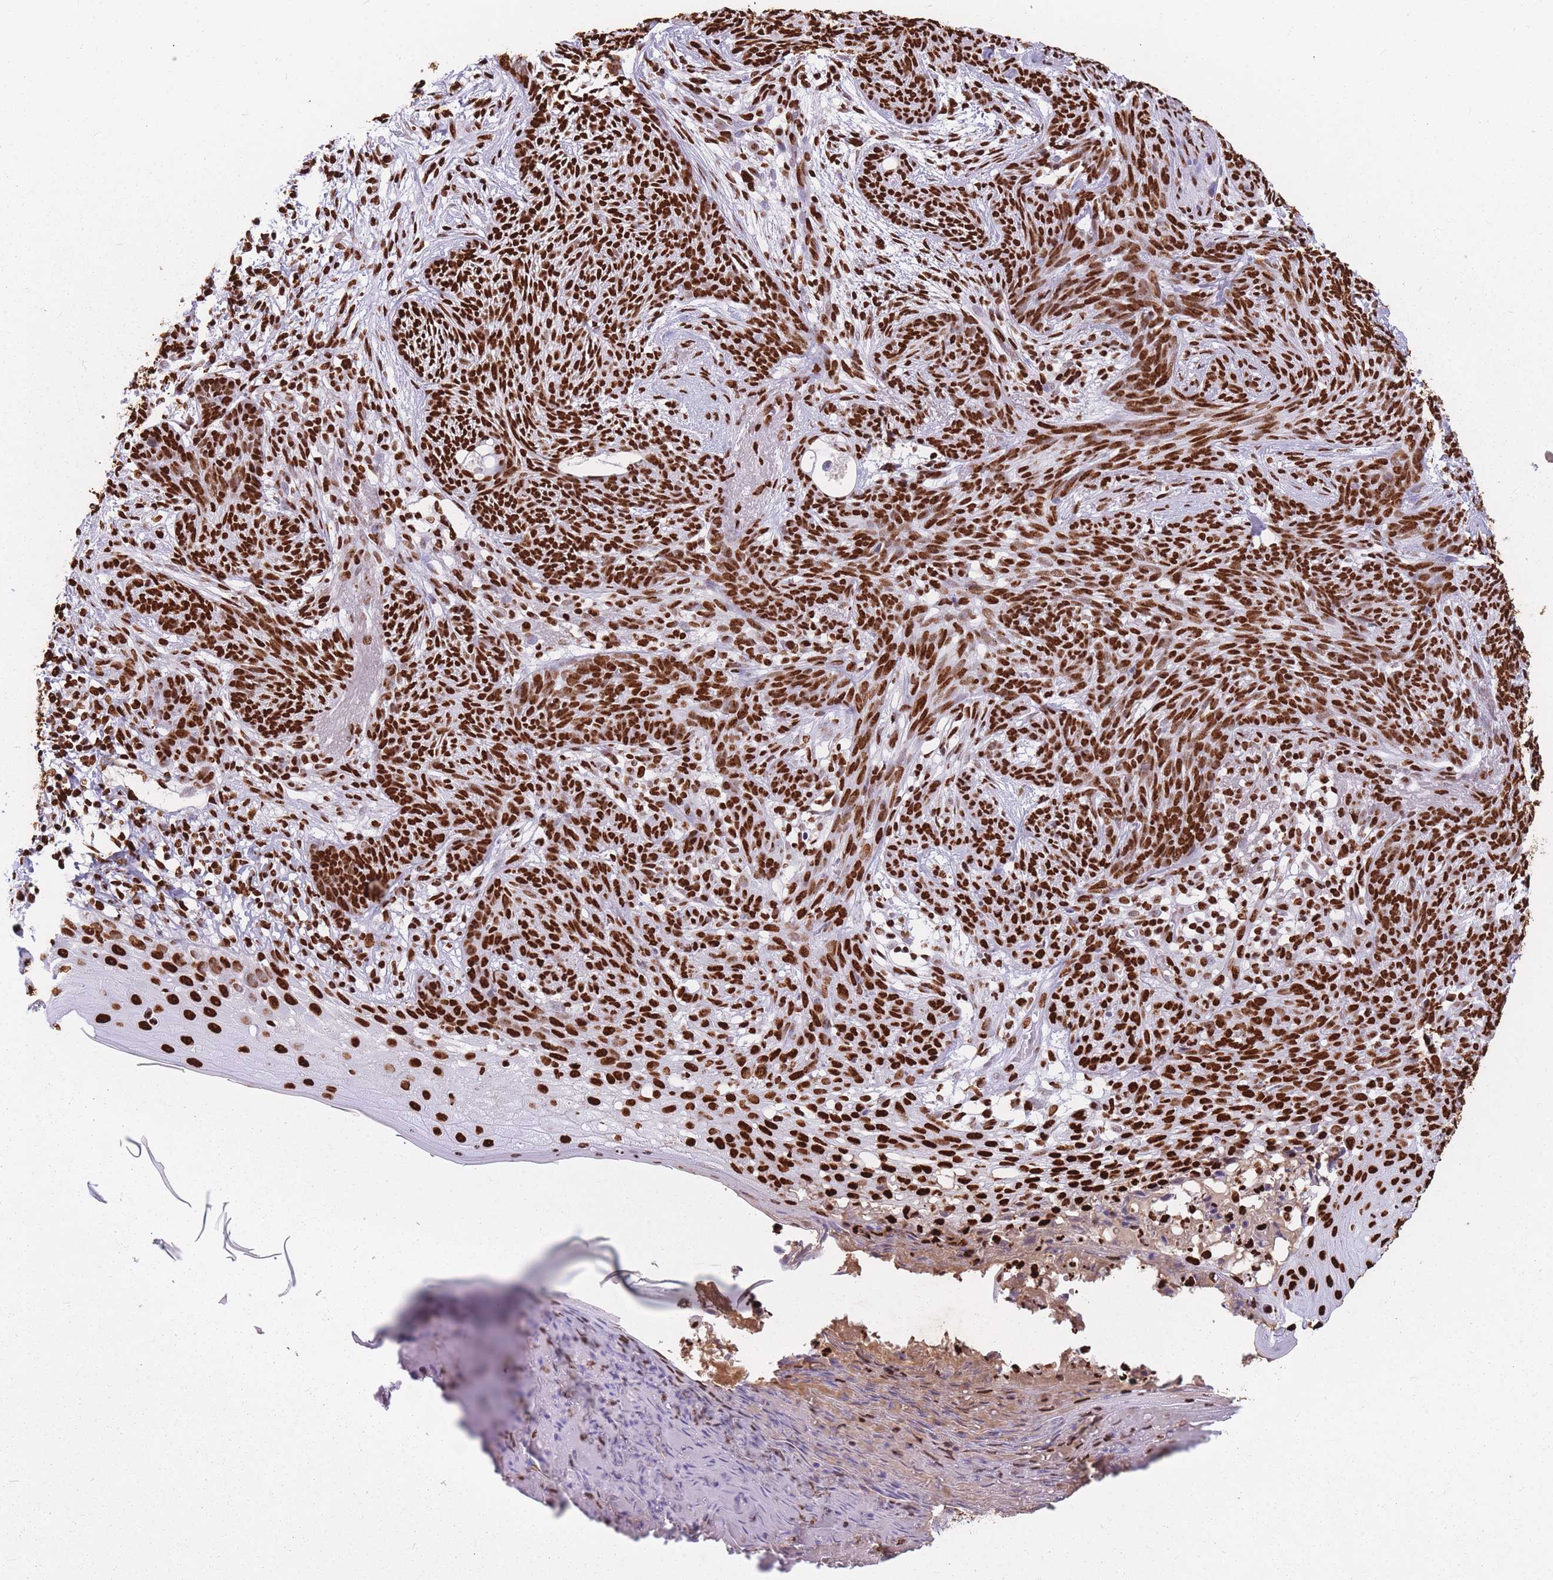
{"staining": {"intensity": "strong", "quantity": ">75%", "location": "nuclear"}, "tissue": "skin cancer", "cell_type": "Tumor cells", "image_type": "cancer", "snomed": [{"axis": "morphology", "description": "Basal cell carcinoma"}, {"axis": "topography", "description": "Skin"}], "caption": "Tumor cells reveal high levels of strong nuclear positivity in about >75% of cells in skin basal cell carcinoma.", "gene": "HNRNPUL1", "patient": {"sex": "male", "age": 73}}